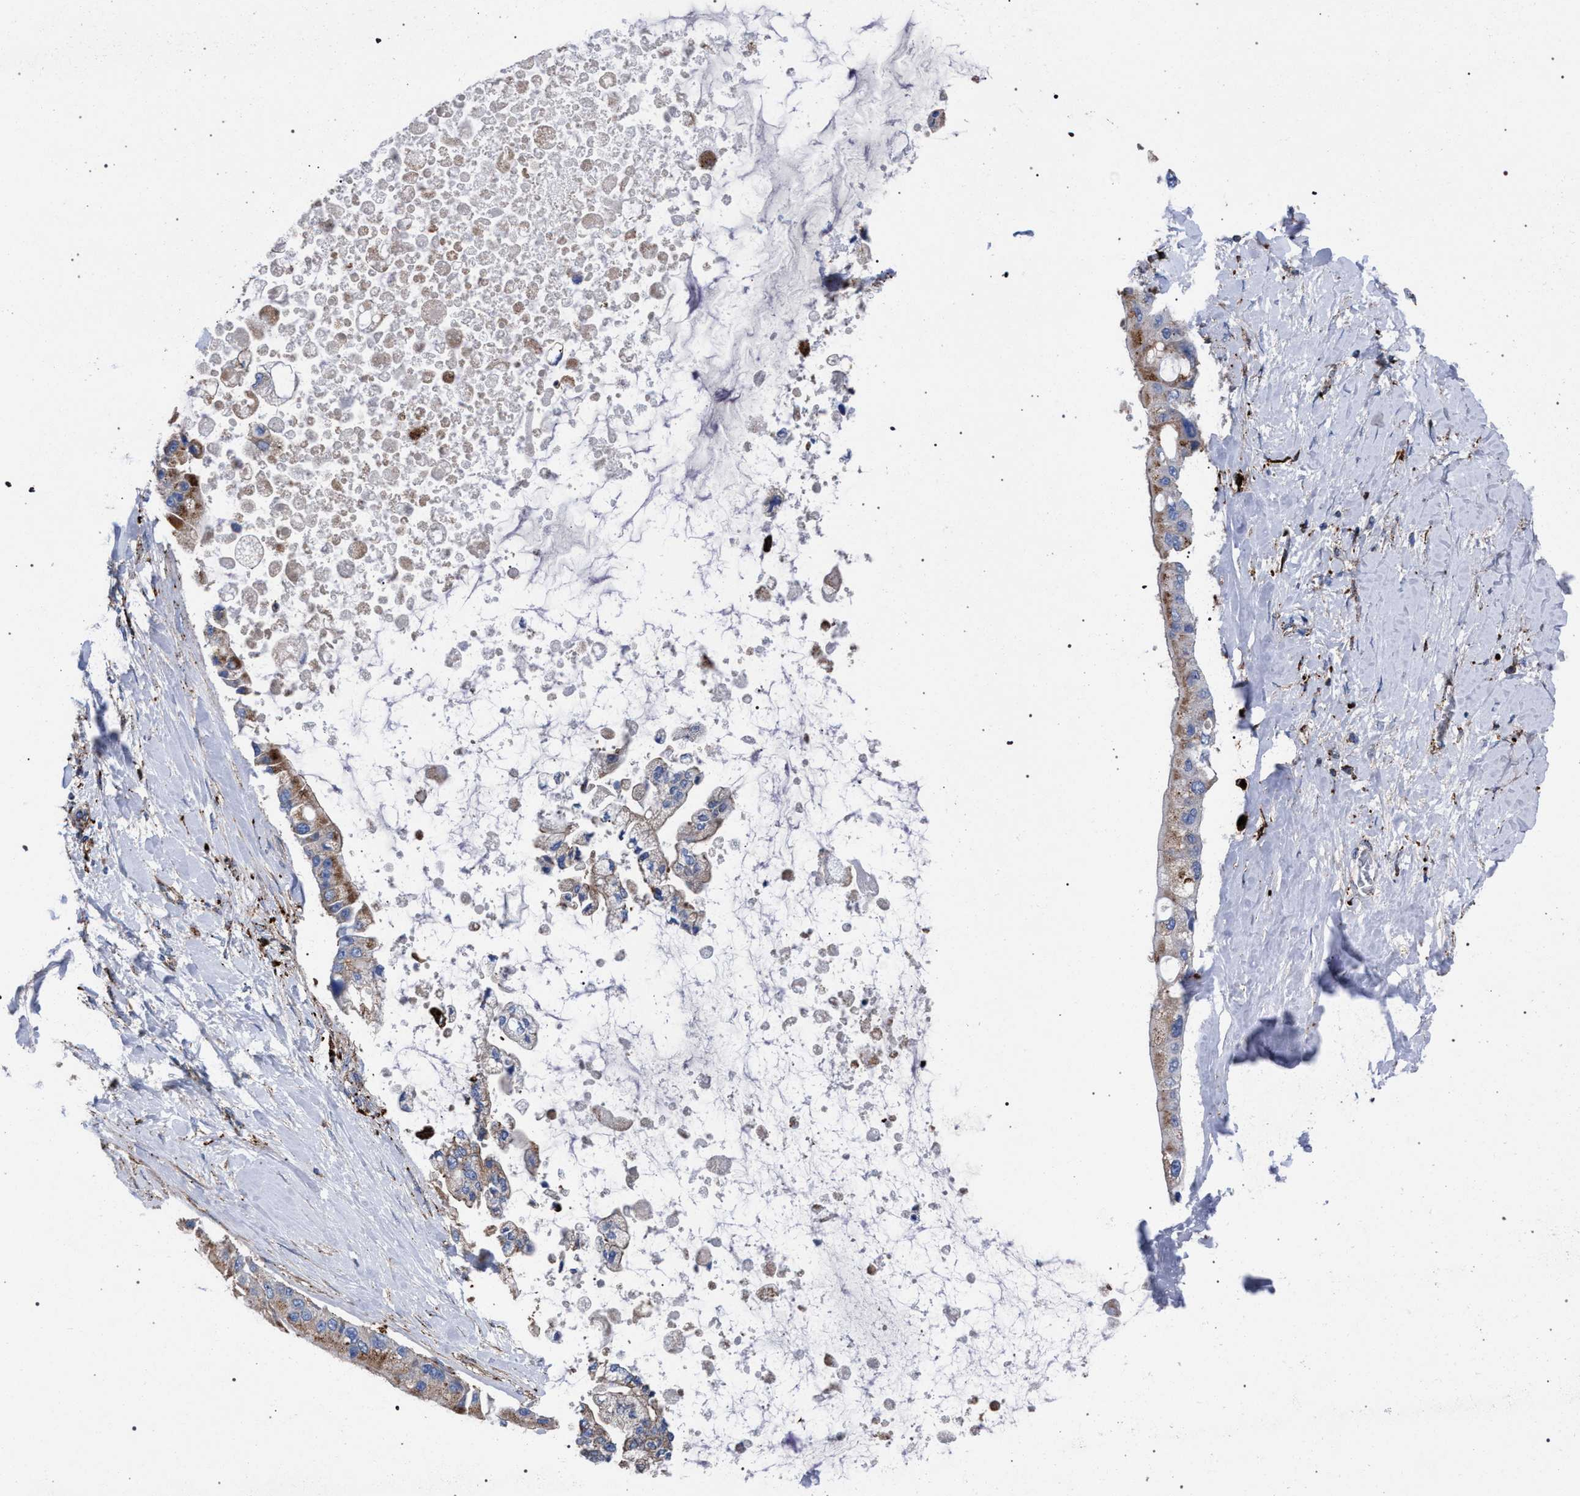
{"staining": {"intensity": "moderate", "quantity": ">75%", "location": "cytoplasmic/membranous"}, "tissue": "liver cancer", "cell_type": "Tumor cells", "image_type": "cancer", "snomed": [{"axis": "morphology", "description": "Cholangiocarcinoma"}, {"axis": "topography", "description": "Liver"}], "caption": "The histopathology image exhibits staining of liver cancer (cholangiocarcinoma), revealing moderate cytoplasmic/membranous protein staining (brown color) within tumor cells.", "gene": "PPT1", "patient": {"sex": "male", "age": 50}}